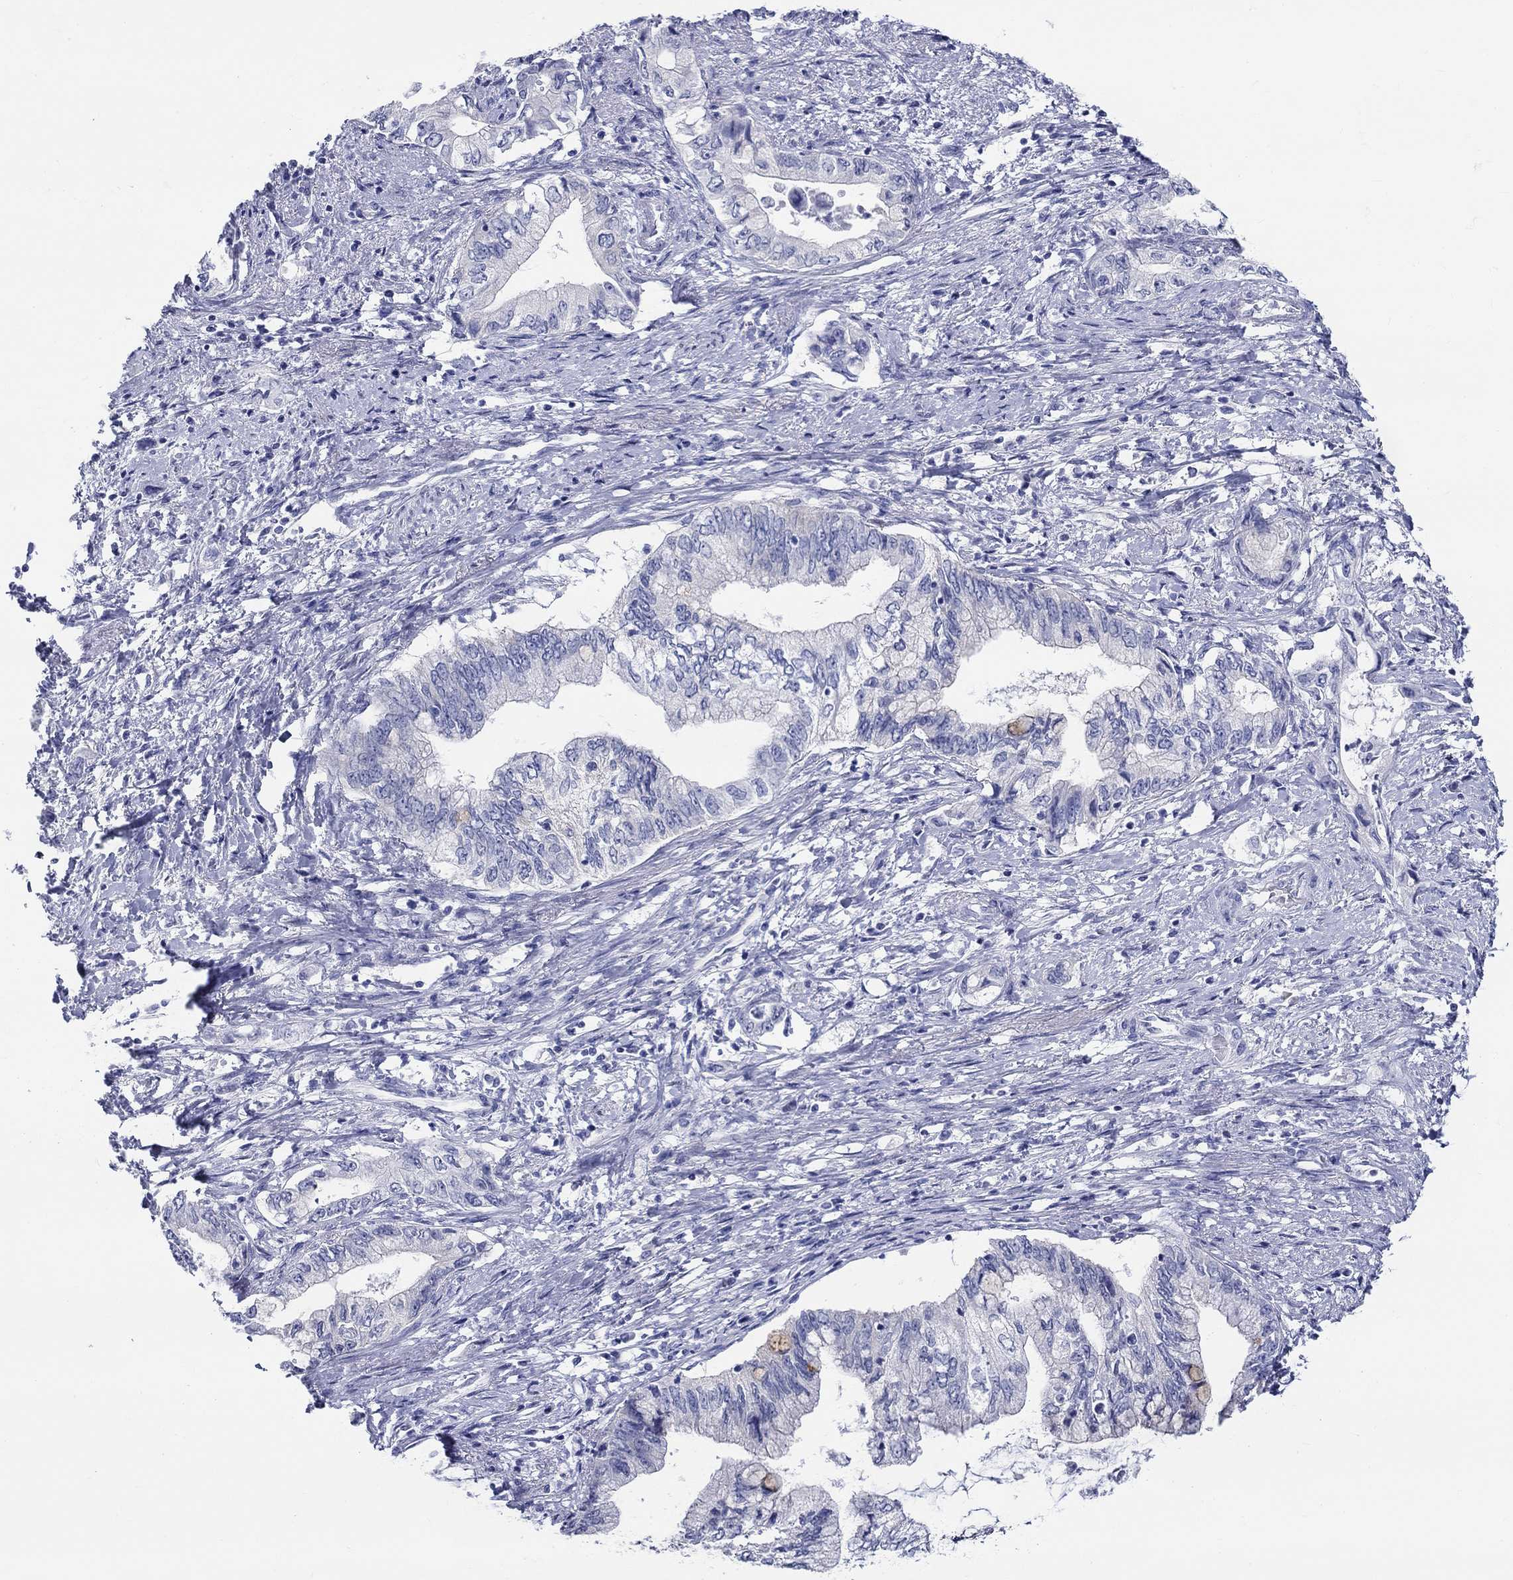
{"staining": {"intensity": "negative", "quantity": "none", "location": "none"}, "tissue": "pancreatic cancer", "cell_type": "Tumor cells", "image_type": "cancer", "snomed": [{"axis": "morphology", "description": "Adenocarcinoma, NOS"}, {"axis": "topography", "description": "Pancreas"}], "caption": "A photomicrograph of pancreatic adenocarcinoma stained for a protein shows no brown staining in tumor cells.", "gene": "CRYGS", "patient": {"sex": "female", "age": 73}}